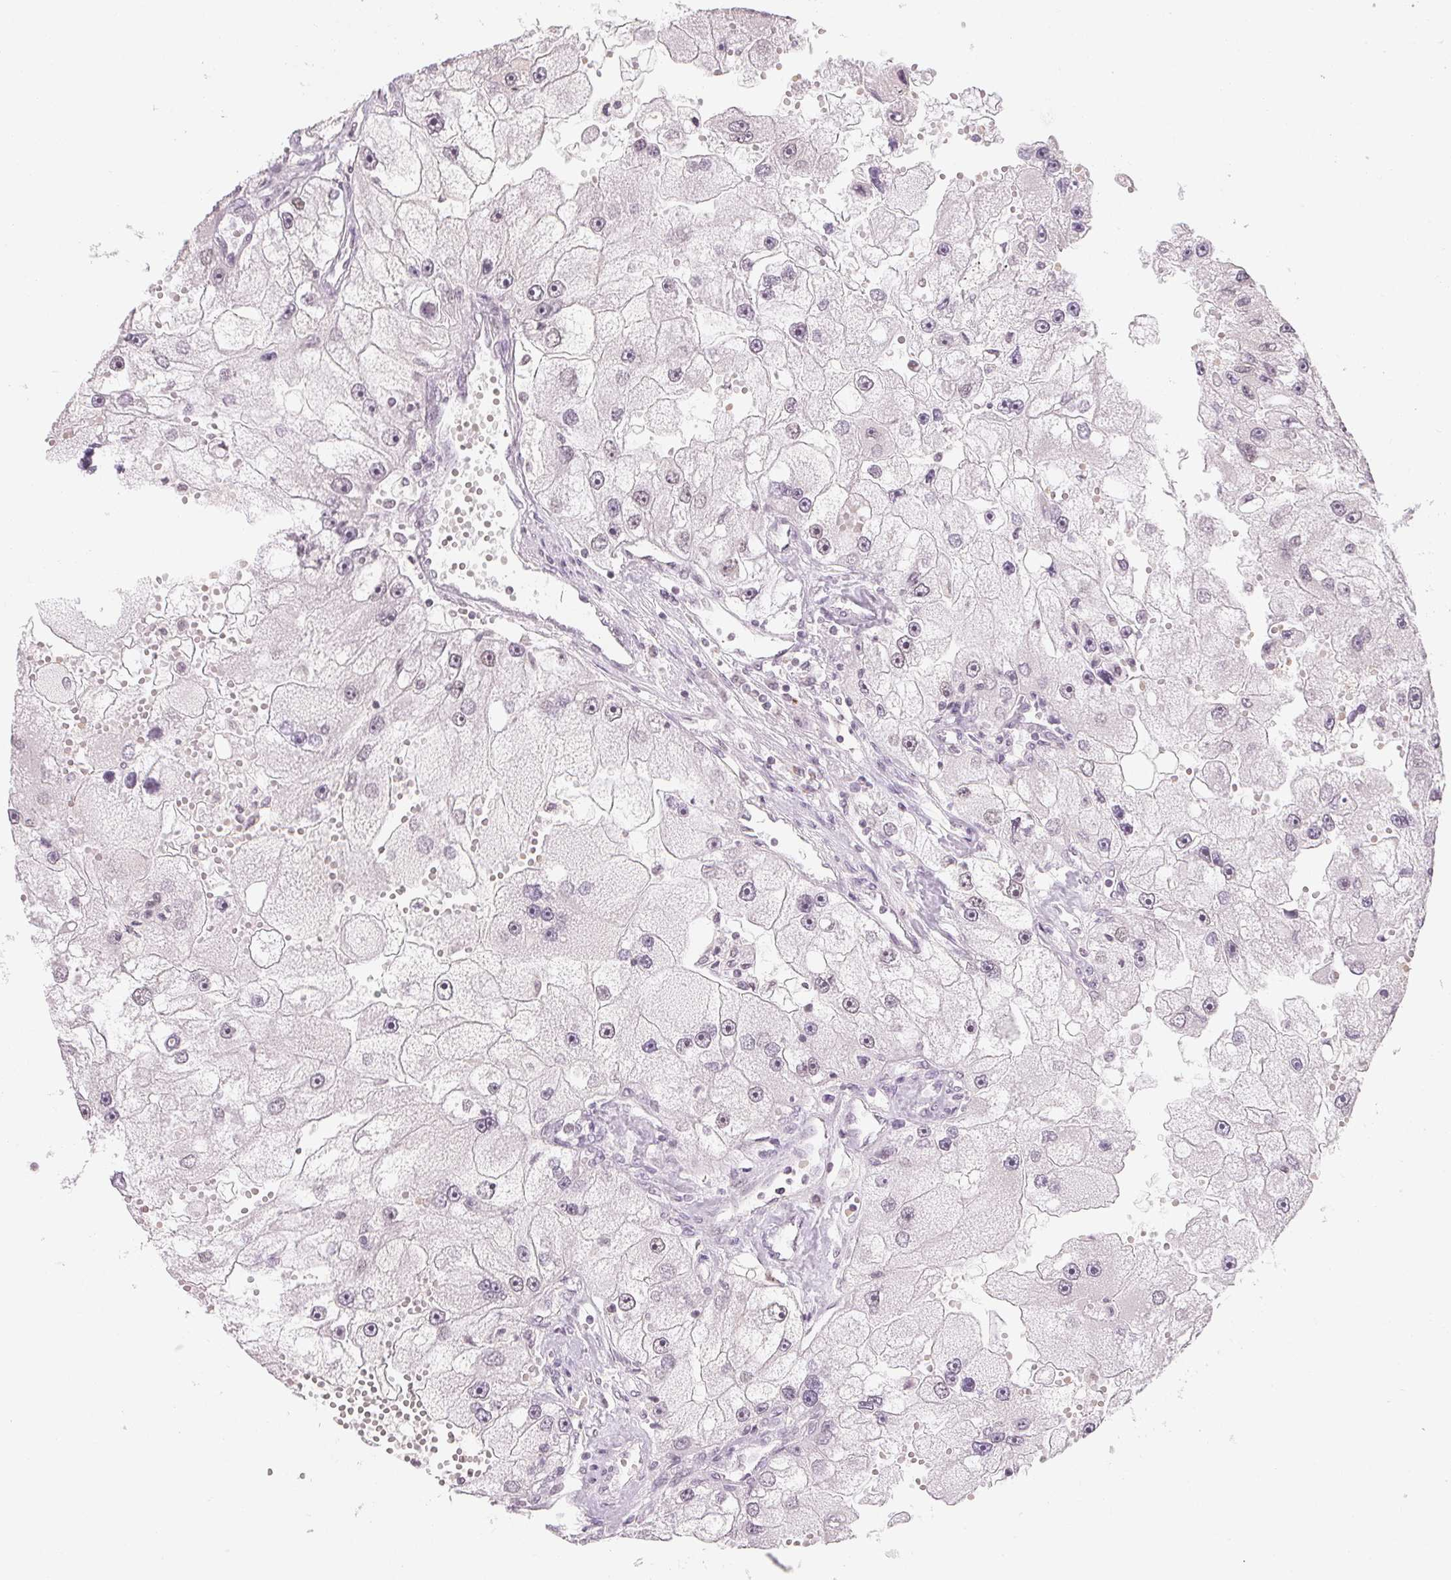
{"staining": {"intensity": "negative", "quantity": "none", "location": "none"}, "tissue": "renal cancer", "cell_type": "Tumor cells", "image_type": "cancer", "snomed": [{"axis": "morphology", "description": "Adenocarcinoma, NOS"}, {"axis": "topography", "description": "Kidney"}], "caption": "High magnification brightfield microscopy of renal adenocarcinoma stained with DAB (brown) and counterstained with hematoxylin (blue): tumor cells show no significant positivity.", "gene": "NXF3", "patient": {"sex": "male", "age": 63}}